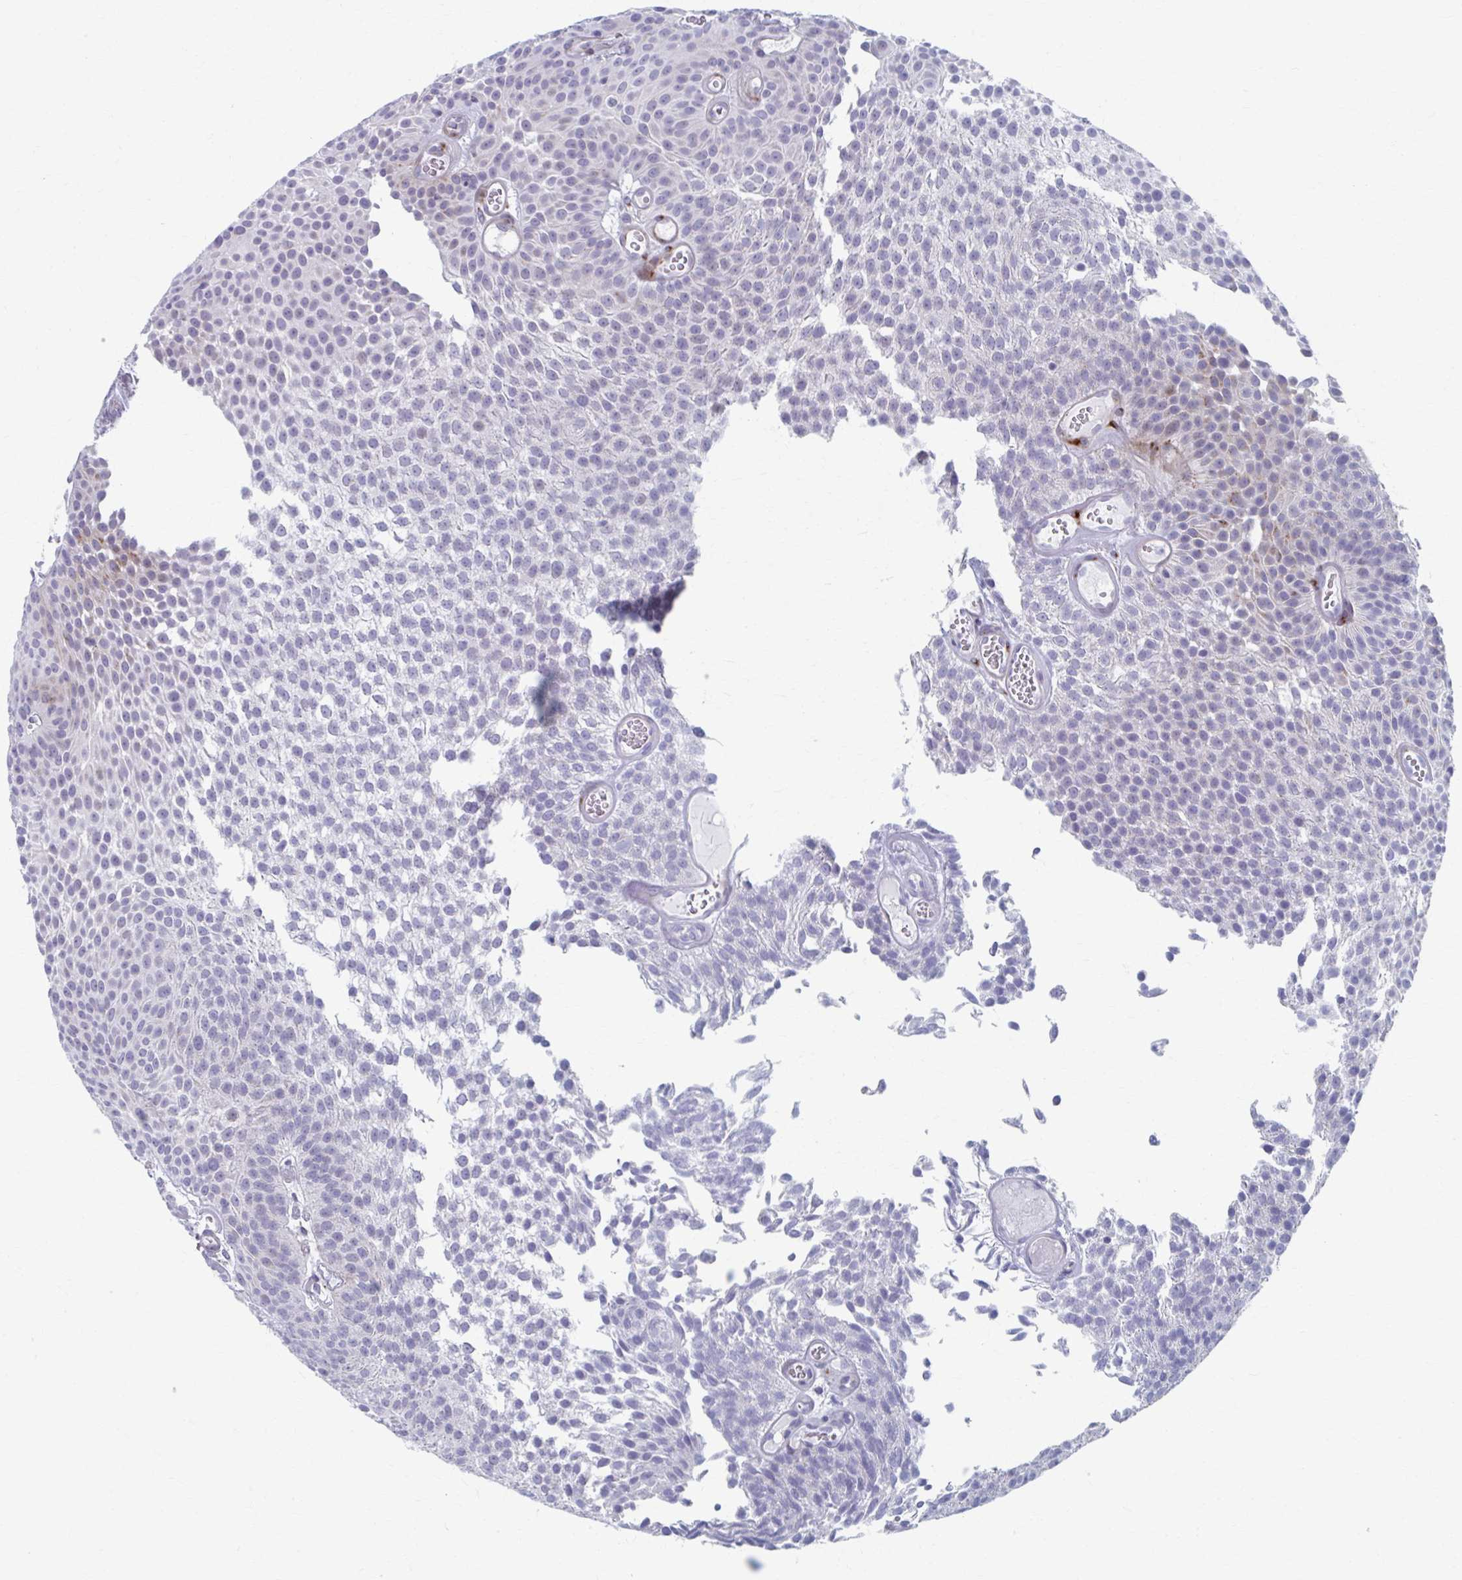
{"staining": {"intensity": "negative", "quantity": "none", "location": "none"}, "tissue": "urothelial cancer", "cell_type": "Tumor cells", "image_type": "cancer", "snomed": [{"axis": "morphology", "description": "Urothelial carcinoma, Low grade"}, {"axis": "topography", "description": "Urinary bladder"}], "caption": "Tumor cells are negative for protein expression in human urothelial cancer. (DAB (3,3'-diaminobenzidine) IHC, high magnification).", "gene": "OLFM2", "patient": {"sex": "male", "age": 82}}